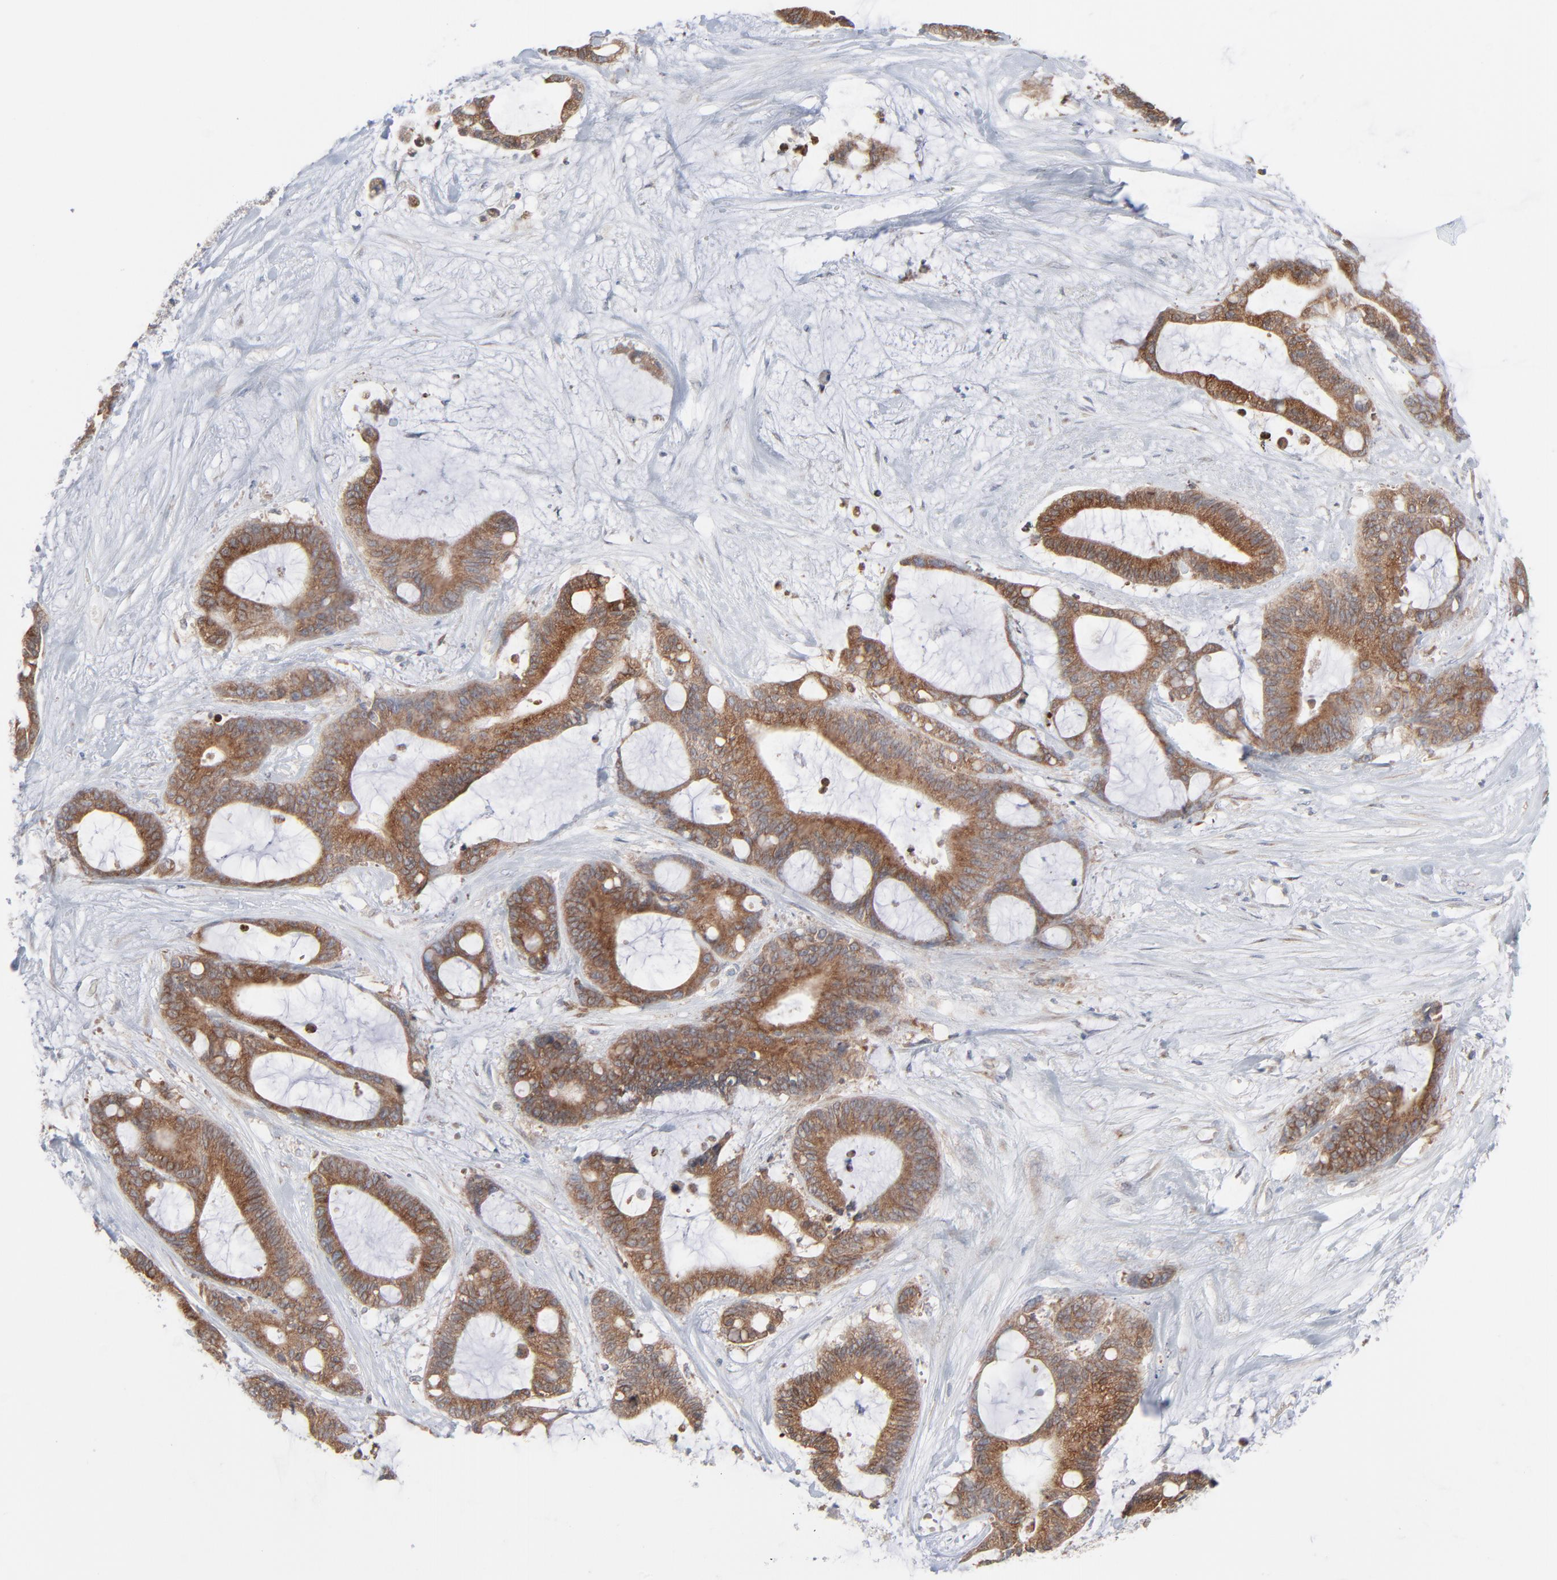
{"staining": {"intensity": "strong", "quantity": ">75%", "location": "cytoplasmic/membranous"}, "tissue": "liver cancer", "cell_type": "Tumor cells", "image_type": "cancer", "snomed": [{"axis": "morphology", "description": "Cholangiocarcinoma"}, {"axis": "topography", "description": "Liver"}], "caption": "Human liver cancer stained for a protein (brown) demonstrates strong cytoplasmic/membranous positive positivity in about >75% of tumor cells.", "gene": "KDSR", "patient": {"sex": "female", "age": 73}}